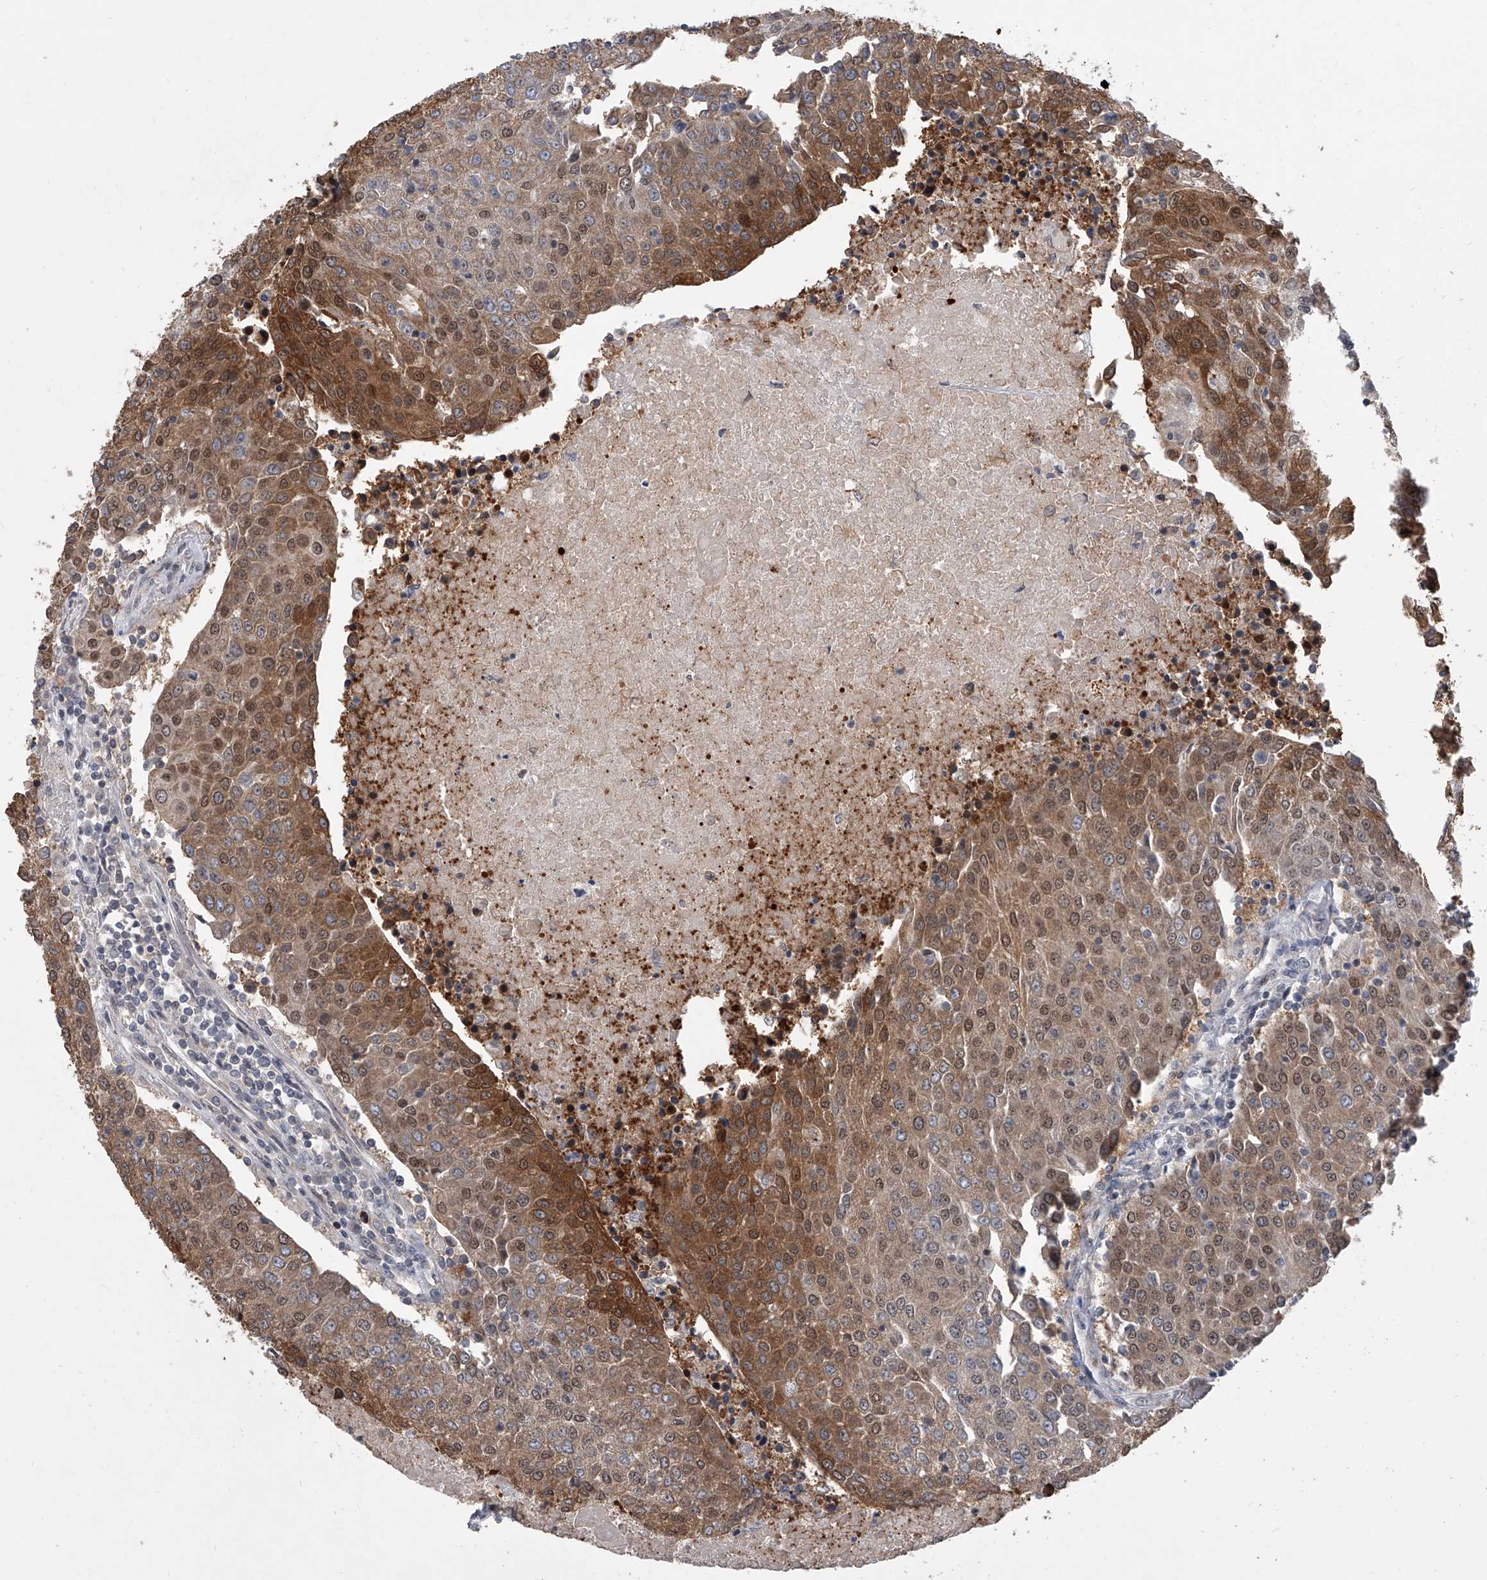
{"staining": {"intensity": "moderate", "quantity": ">75%", "location": "cytoplasmic/membranous,nuclear"}, "tissue": "urothelial cancer", "cell_type": "Tumor cells", "image_type": "cancer", "snomed": [{"axis": "morphology", "description": "Urothelial carcinoma, High grade"}, {"axis": "topography", "description": "Urinary bladder"}], "caption": "IHC of urothelial carcinoma (high-grade) reveals medium levels of moderate cytoplasmic/membranous and nuclear staining in about >75% of tumor cells. (brown staining indicates protein expression, while blue staining denotes nuclei).", "gene": "BHLHE23", "patient": {"sex": "female", "age": 85}}